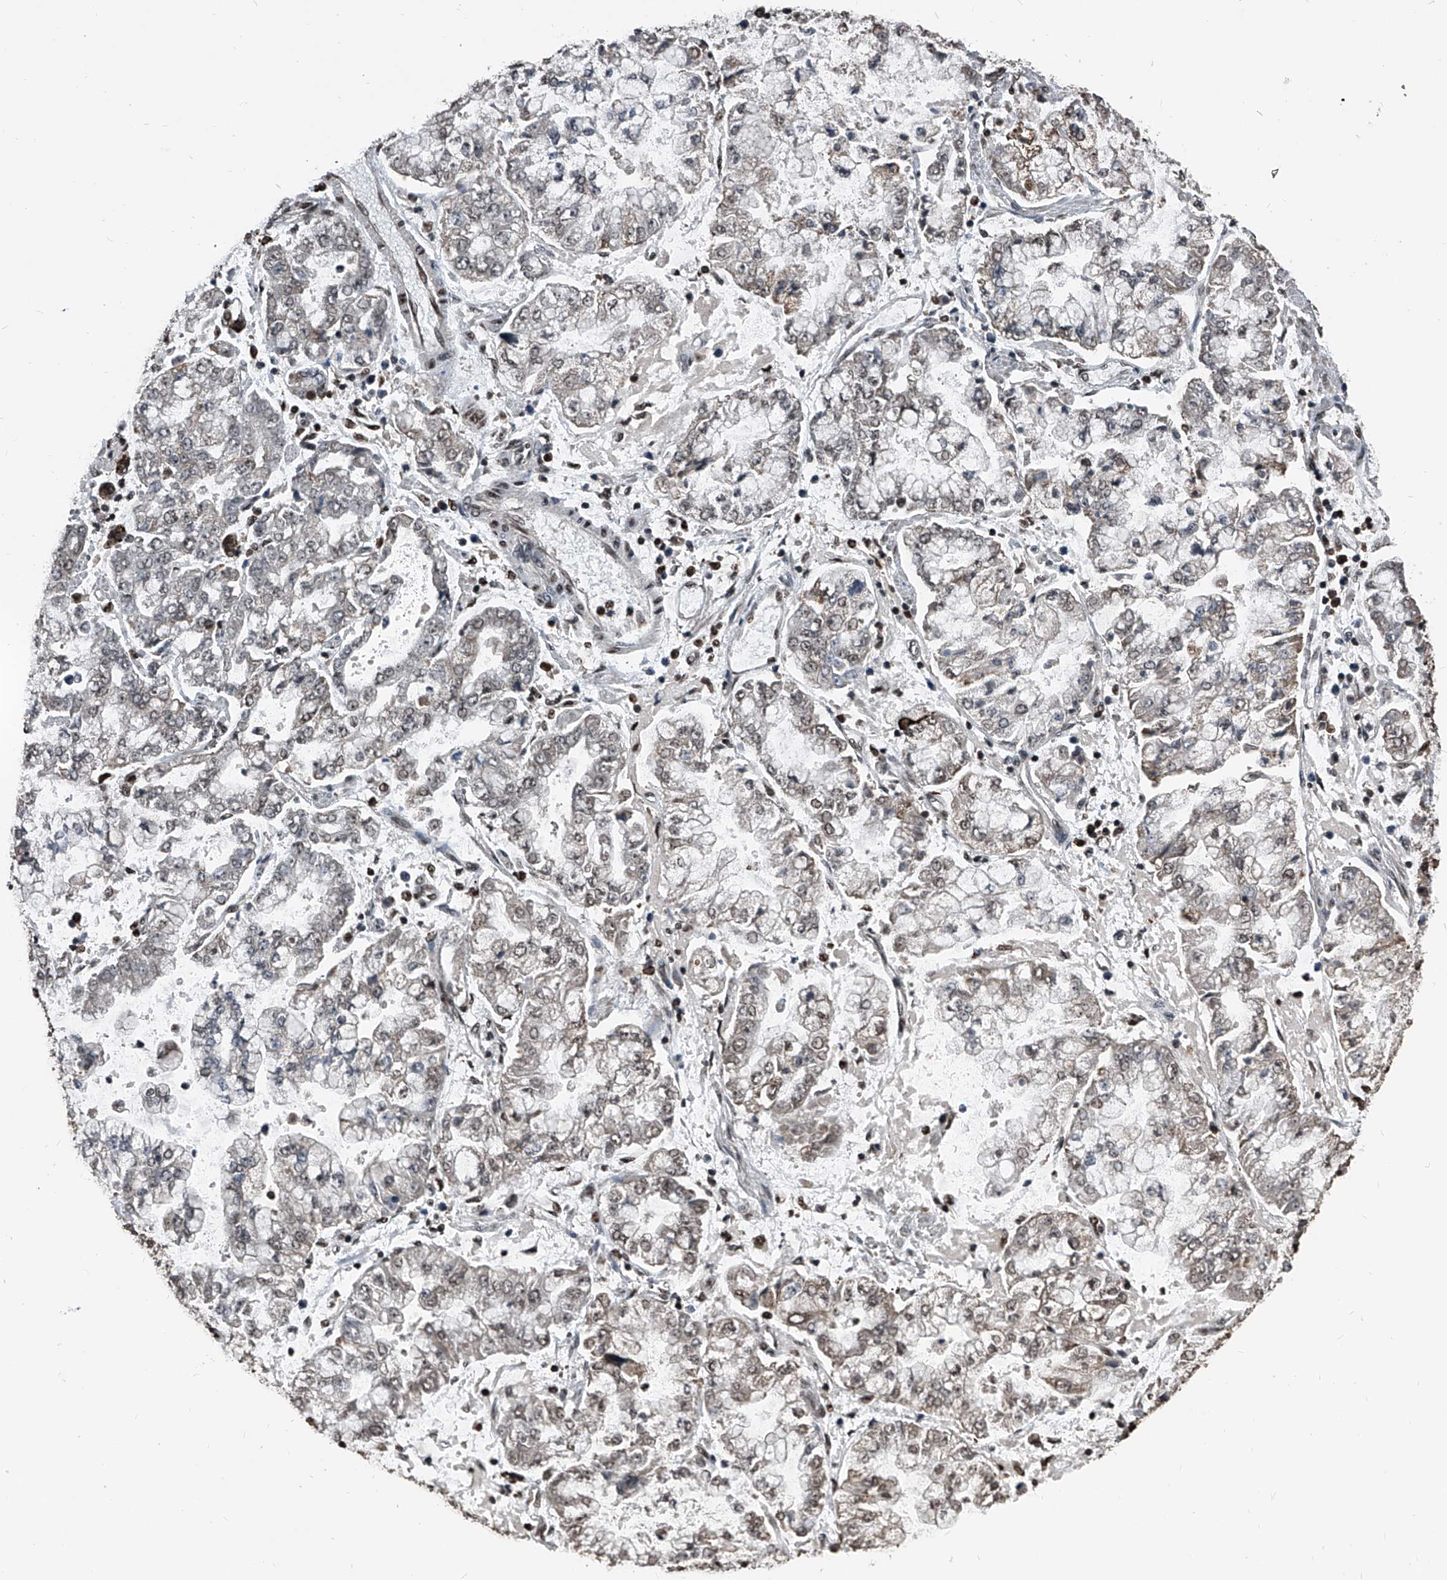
{"staining": {"intensity": "negative", "quantity": "none", "location": "none"}, "tissue": "stomach cancer", "cell_type": "Tumor cells", "image_type": "cancer", "snomed": [{"axis": "morphology", "description": "Adenocarcinoma, NOS"}, {"axis": "topography", "description": "Stomach"}], "caption": "An image of human stomach adenocarcinoma is negative for staining in tumor cells.", "gene": "FKBP5", "patient": {"sex": "male", "age": 76}}